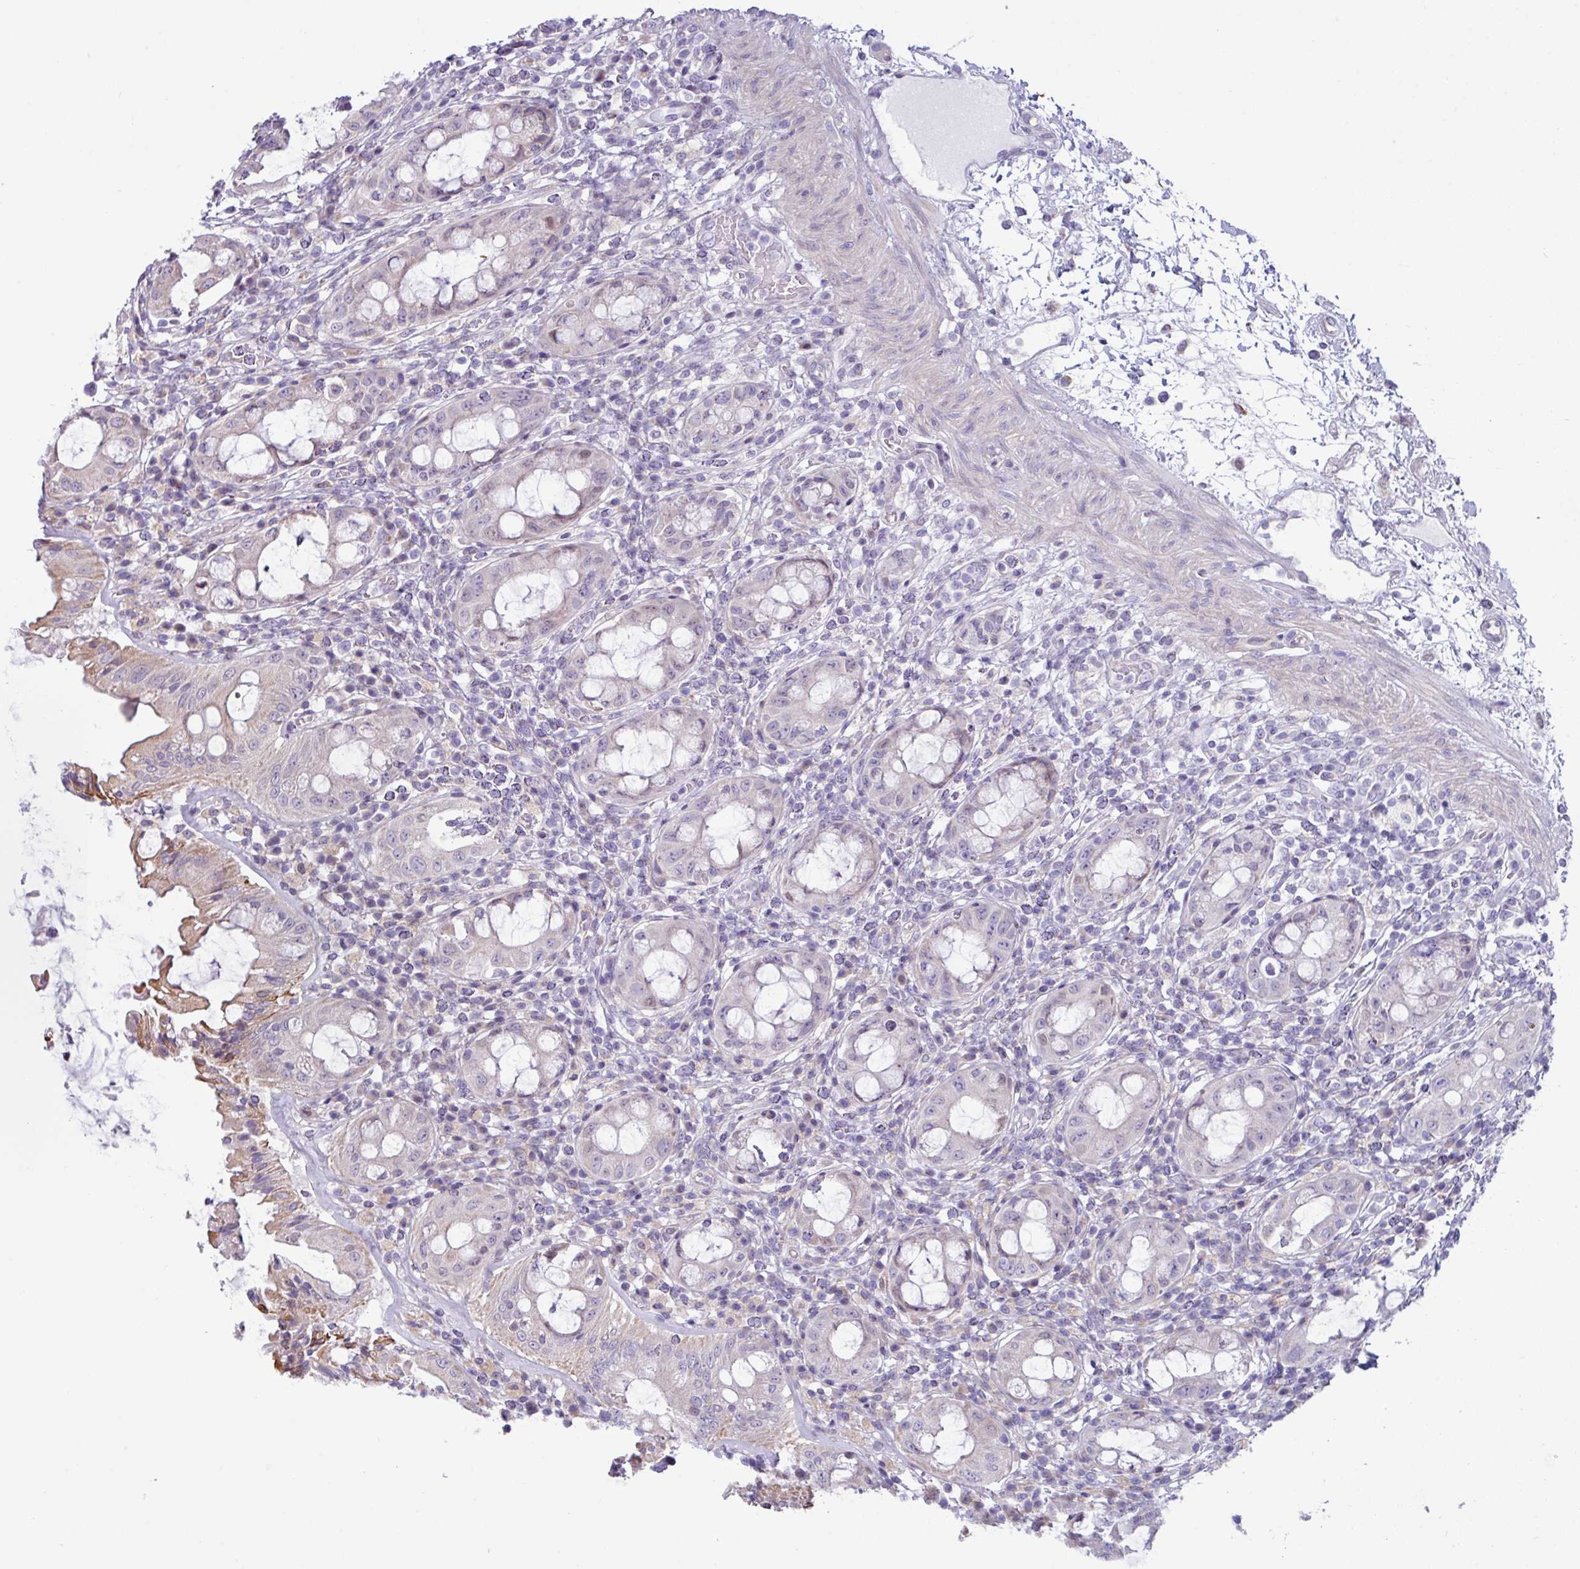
{"staining": {"intensity": "moderate", "quantity": "<25%", "location": "cytoplasmic/membranous"}, "tissue": "rectum", "cell_type": "Glandular cells", "image_type": "normal", "snomed": [{"axis": "morphology", "description": "Normal tissue, NOS"}, {"axis": "topography", "description": "Rectum"}], "caption": "Protein staining exhibits moderate cytoplasmic/membranous staining in about <25% of glandular cells in normal rectum.", "gene": "IRGC", "patient": {"sex": "female", "age": 57}}